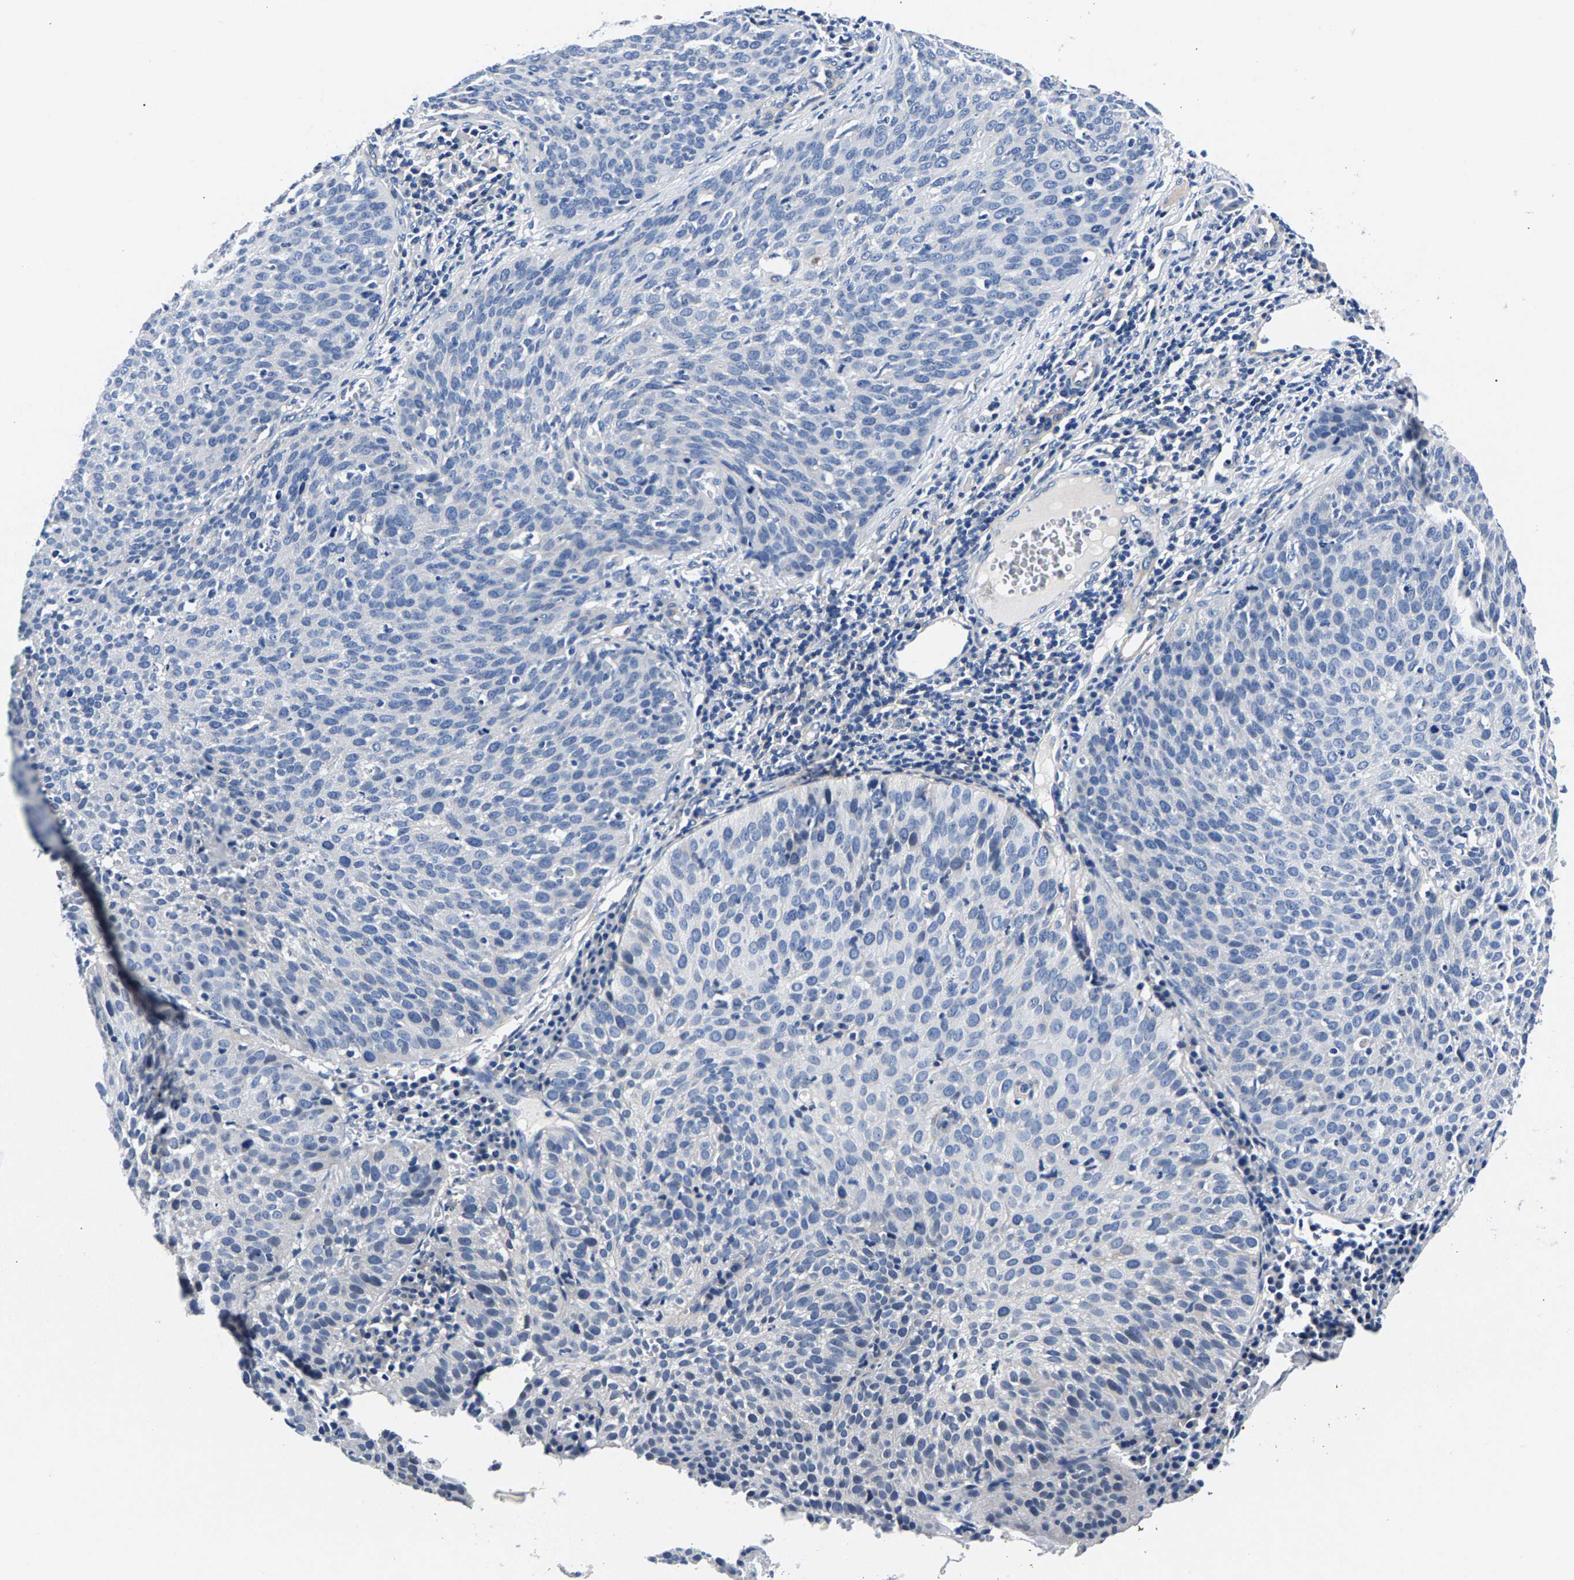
{"staining": {"intensity": "negative", "quantity": "none", "location": "none"}, "tissue": "cervical cancer", "cell_type": "Tumor cells", "image_type": "cancer", "snomed": [{"axis": "morphology", "description": "Squamous cell carcinoma, NOS"}, {"axis": "topography", "description": "Cervix"}], "caption": "This is an IHC photomicrograph of cervical cancer (squamous cell carcinoma). There is no expression in tumor cells.", "gene": "P2RY4", "patient": {"sex": "female", "age": 38}}